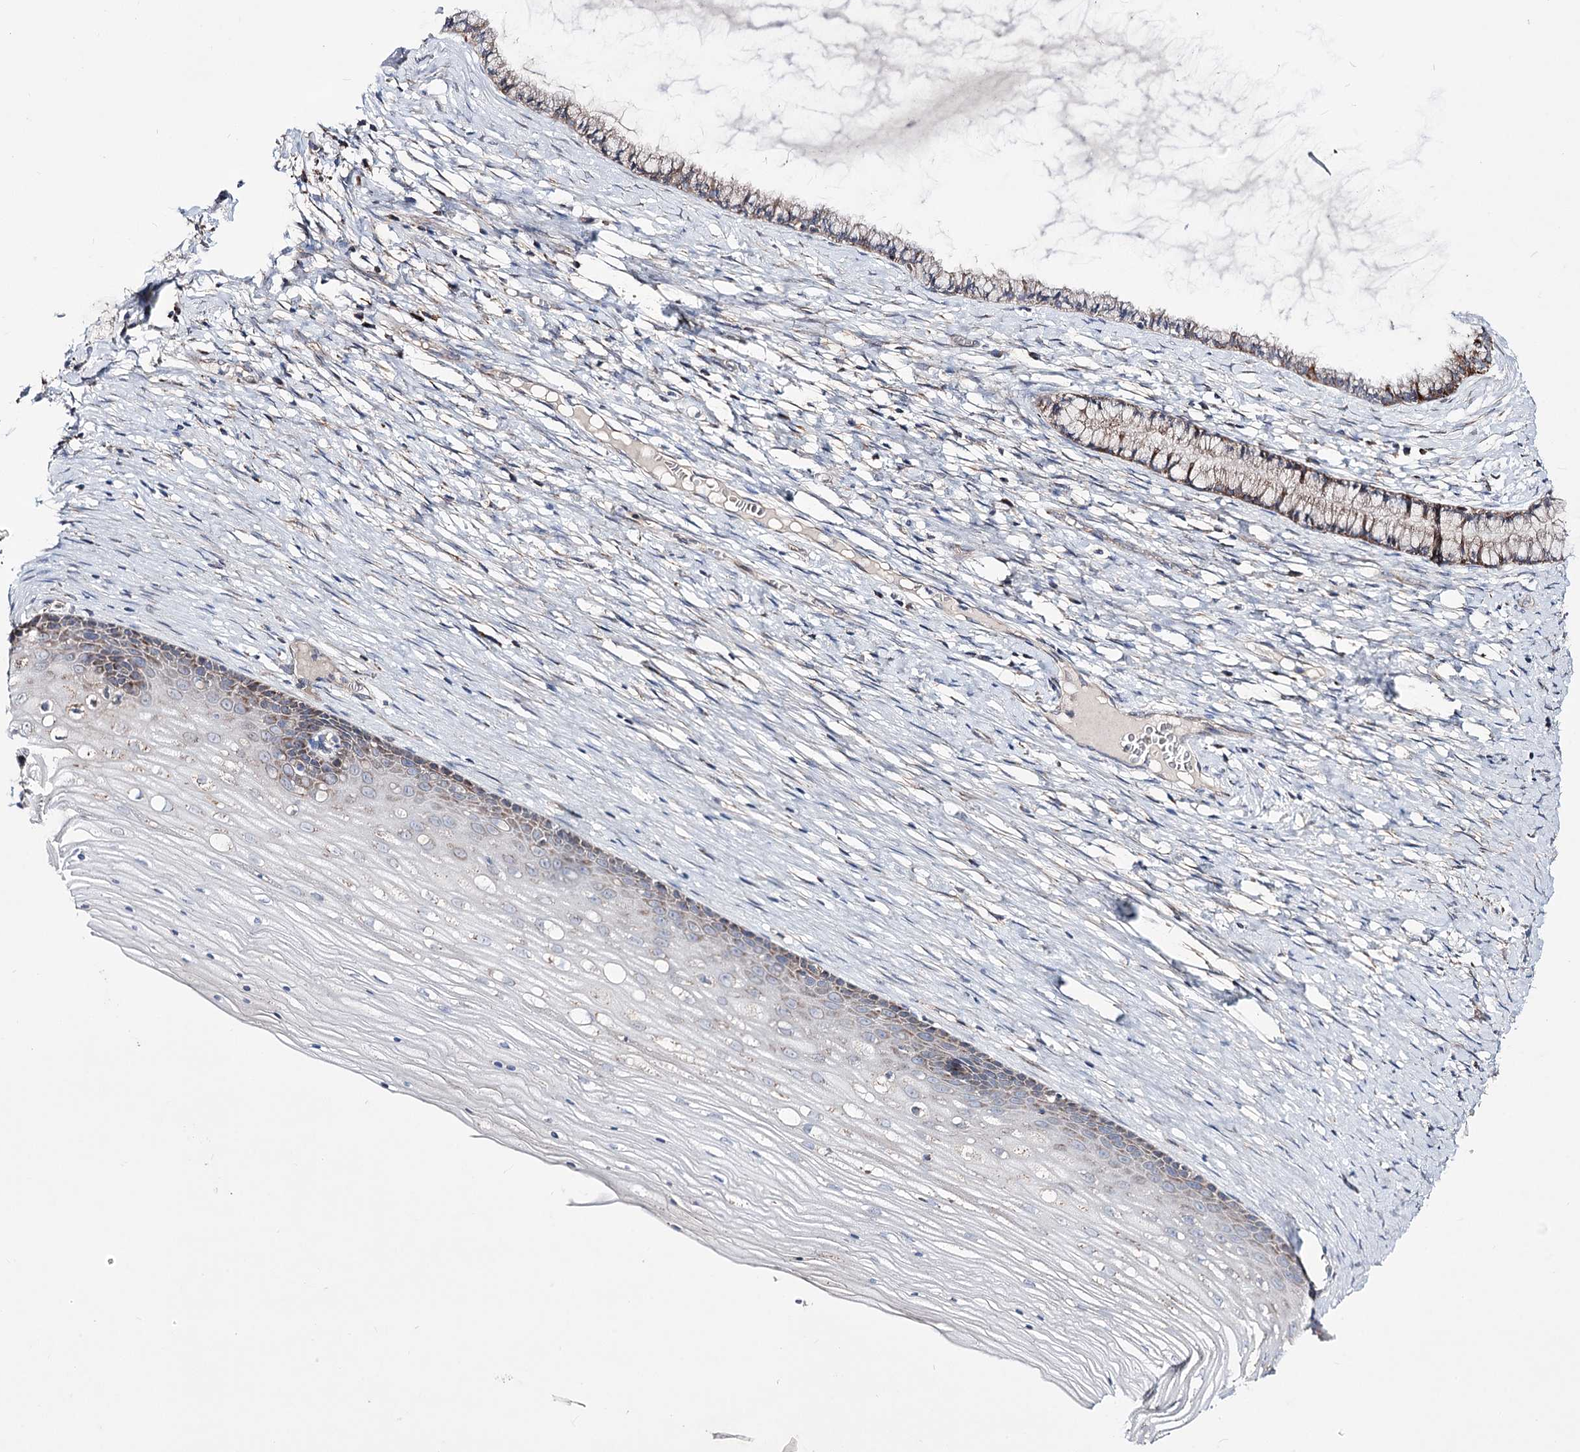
{"staining": {"intensity": "moderate", "quantity": "25%-75%", "location": "cytoplasmic/membranous"}, "tissue": "cervix", "cell_type": "Glandular cells", "image_type": "normal", "snomed": [{"axis": "morphology", "description": "Normal tissue, NOS"}, {"axis": "topography", "description": "Cervix"}], "caption": "A photomicrograph showing moderate cytoplasmic/membranous staining in approximately 25%-75% of glandular cells in benign cervix, as visualized by brown immunohistochemical staining.", "gene": "OSBPL5", "patient": {"sex": "female", "age": 42}}